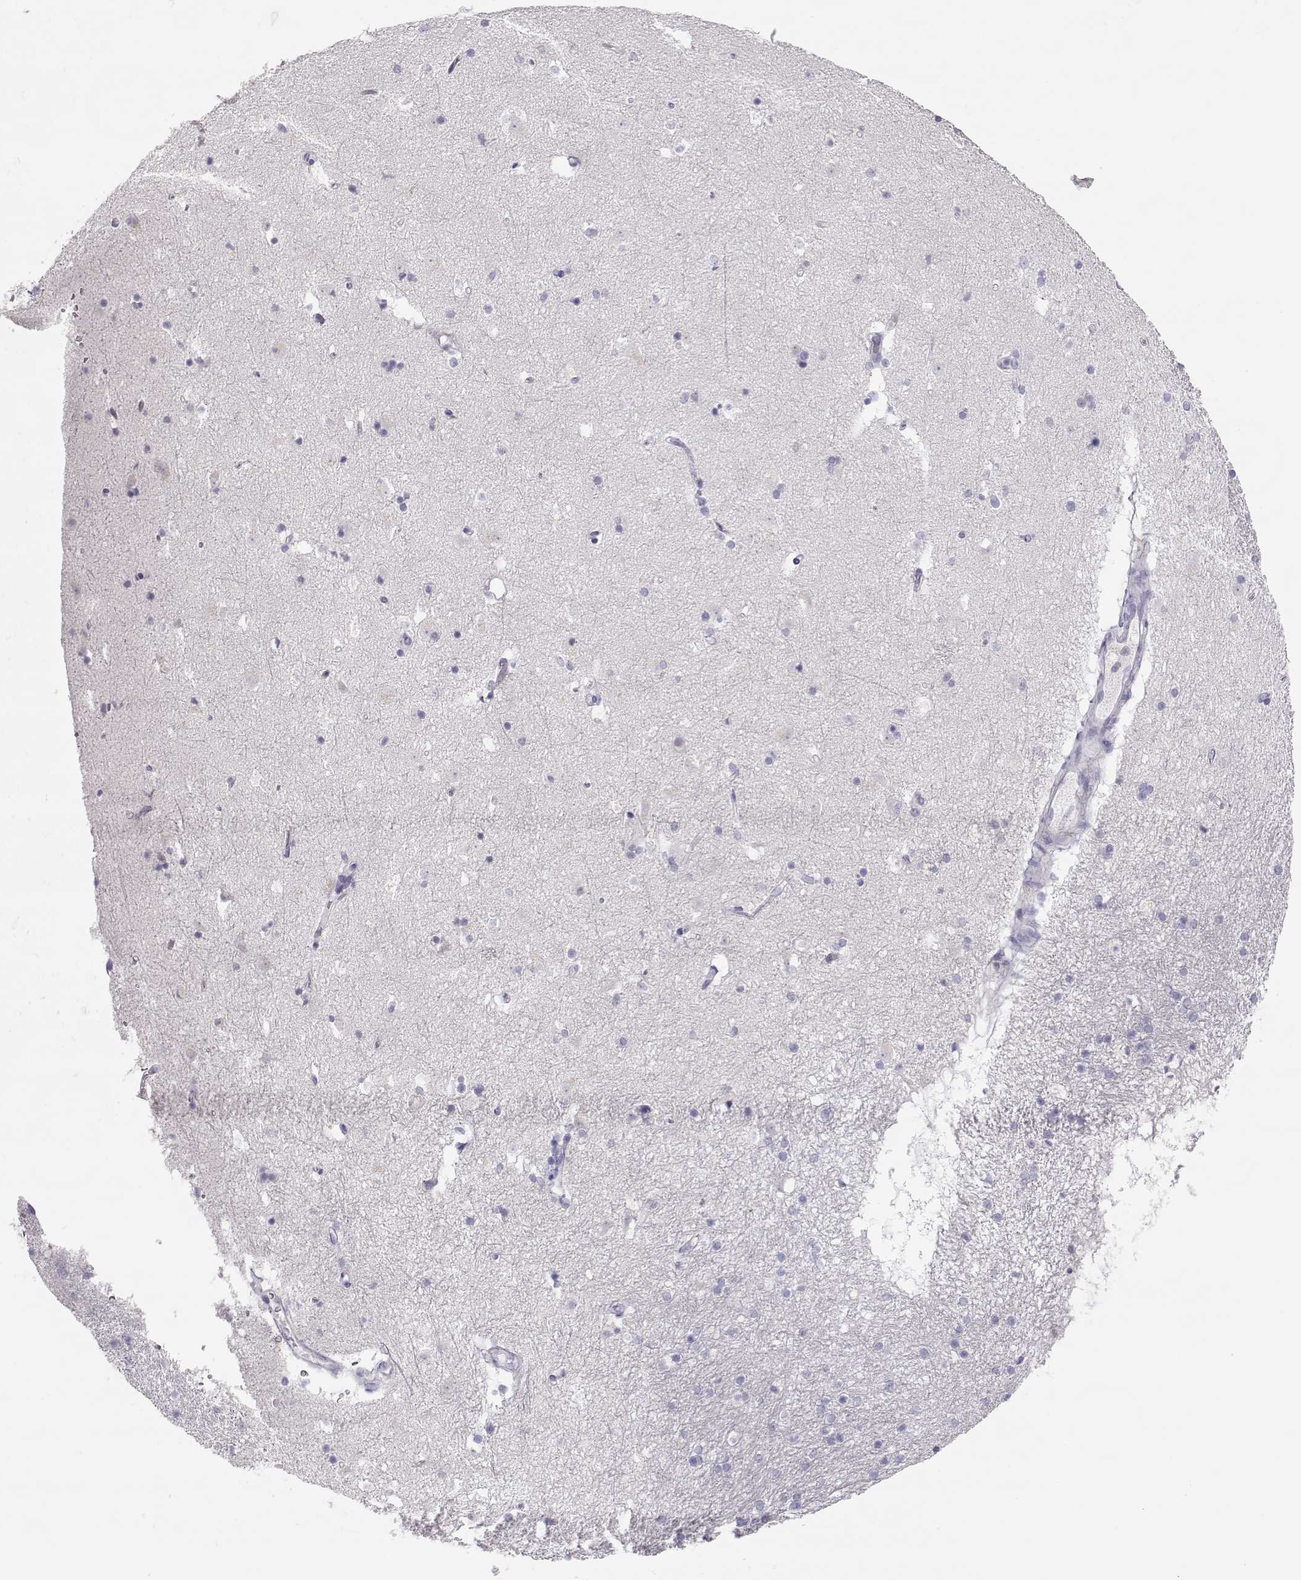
{"staining": {"intensity": "negative", "quantity": "none", "location": "none"}, "tissue": "caudate", "cell_type": "Glial cells", "image_type": "normal", "snomed": [{"axis": "morphology", "description": "Normal tissue, NOS"}, {"axis": "topography", "description": "Lateral ventricle wall"}], "caption": "Glial cells show no significant expression in benign caudate.", "gene": "LEPR", "patient": {"sex": "male", "age": 51}}